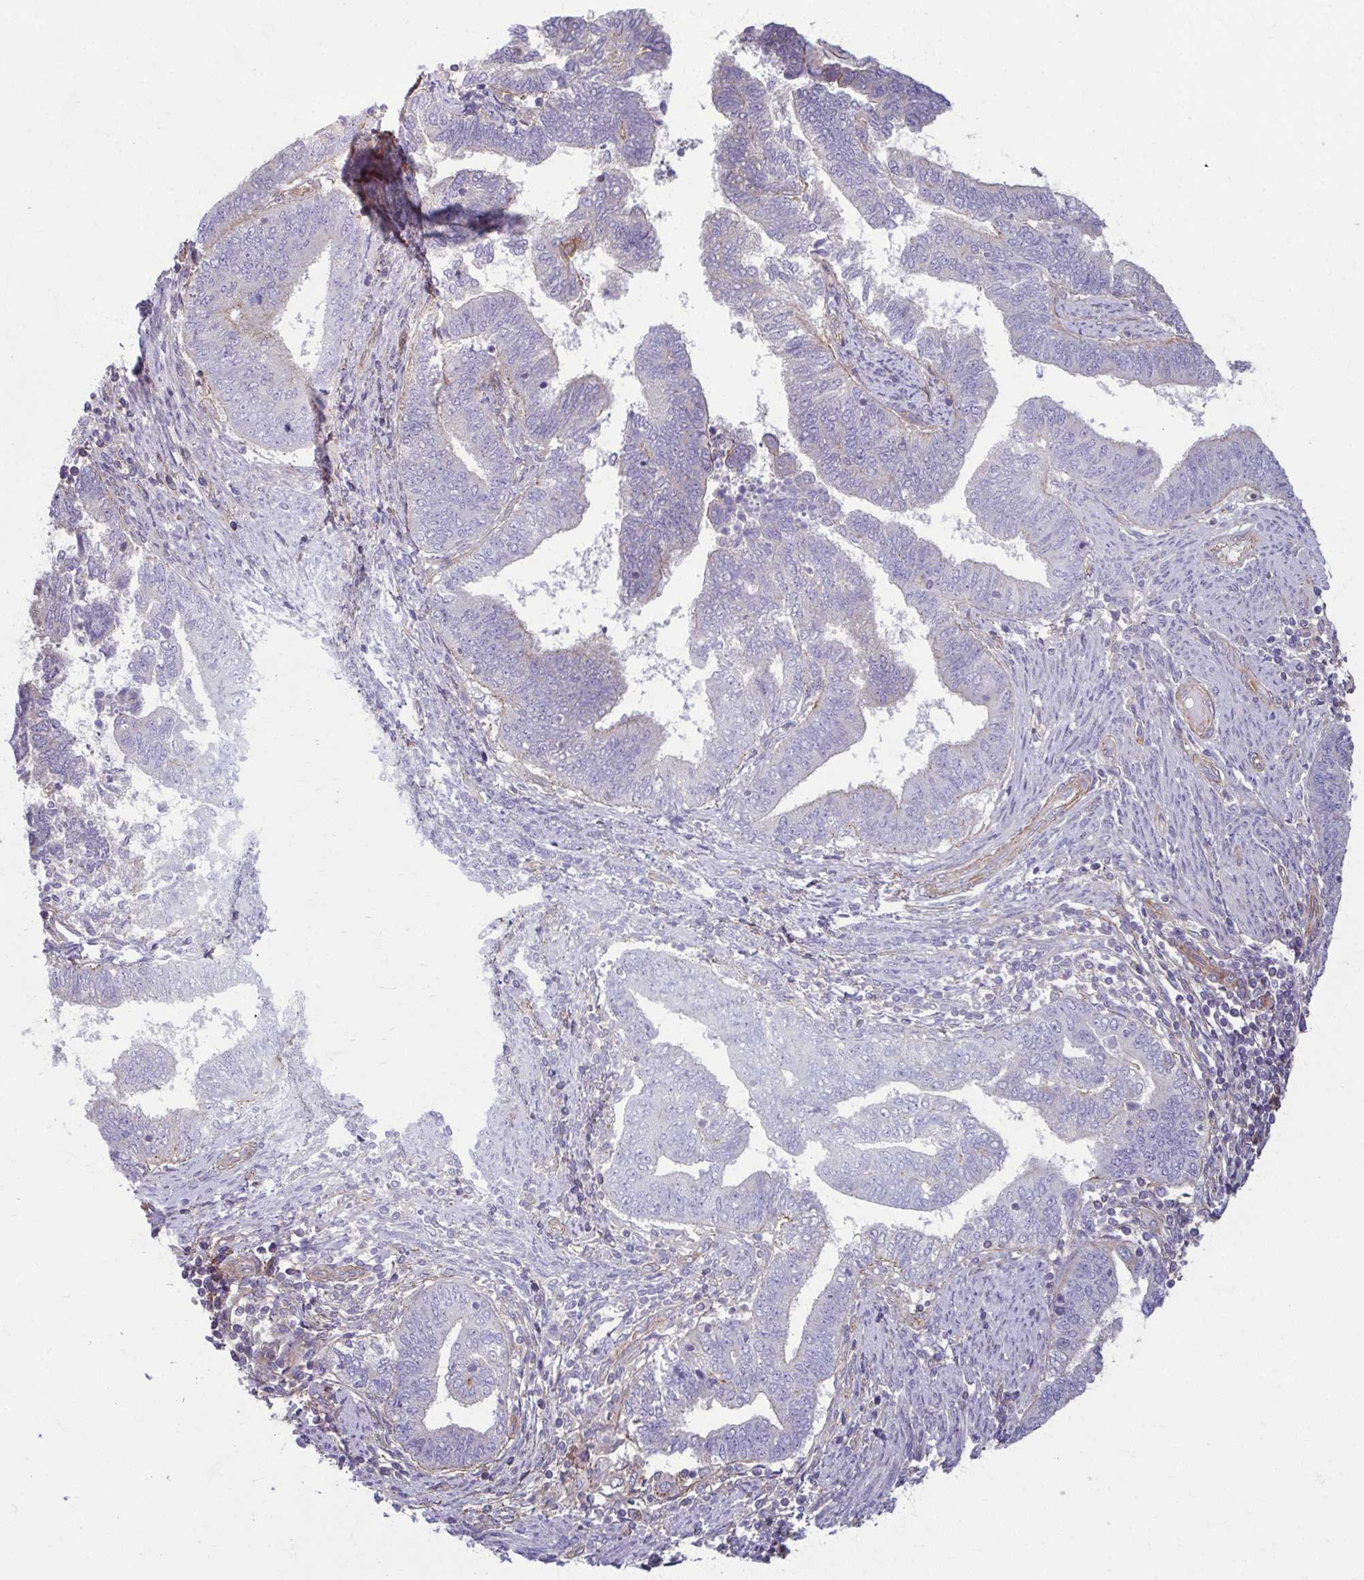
{"staining": {"intensity": "negative", "quantity": "none", "location": "none"}, "tissue": "endometrial cancer", "cell_type": "Tumor cells", "image_type": "cancer", "snomed": [{"axis": "morphology", "description": "Adenocarcinoma, NOS"}, {"axis": "topography", "description": "Endometrium"}], "caption": "Immunohistochemistry (IHC) micrograph of human adenocarcinoma (endometrial) stained for a protein (brown), which shows no expression in tumor cells.", "gene": "EID2B", "patient": {"sex": "female", "age": 65}}